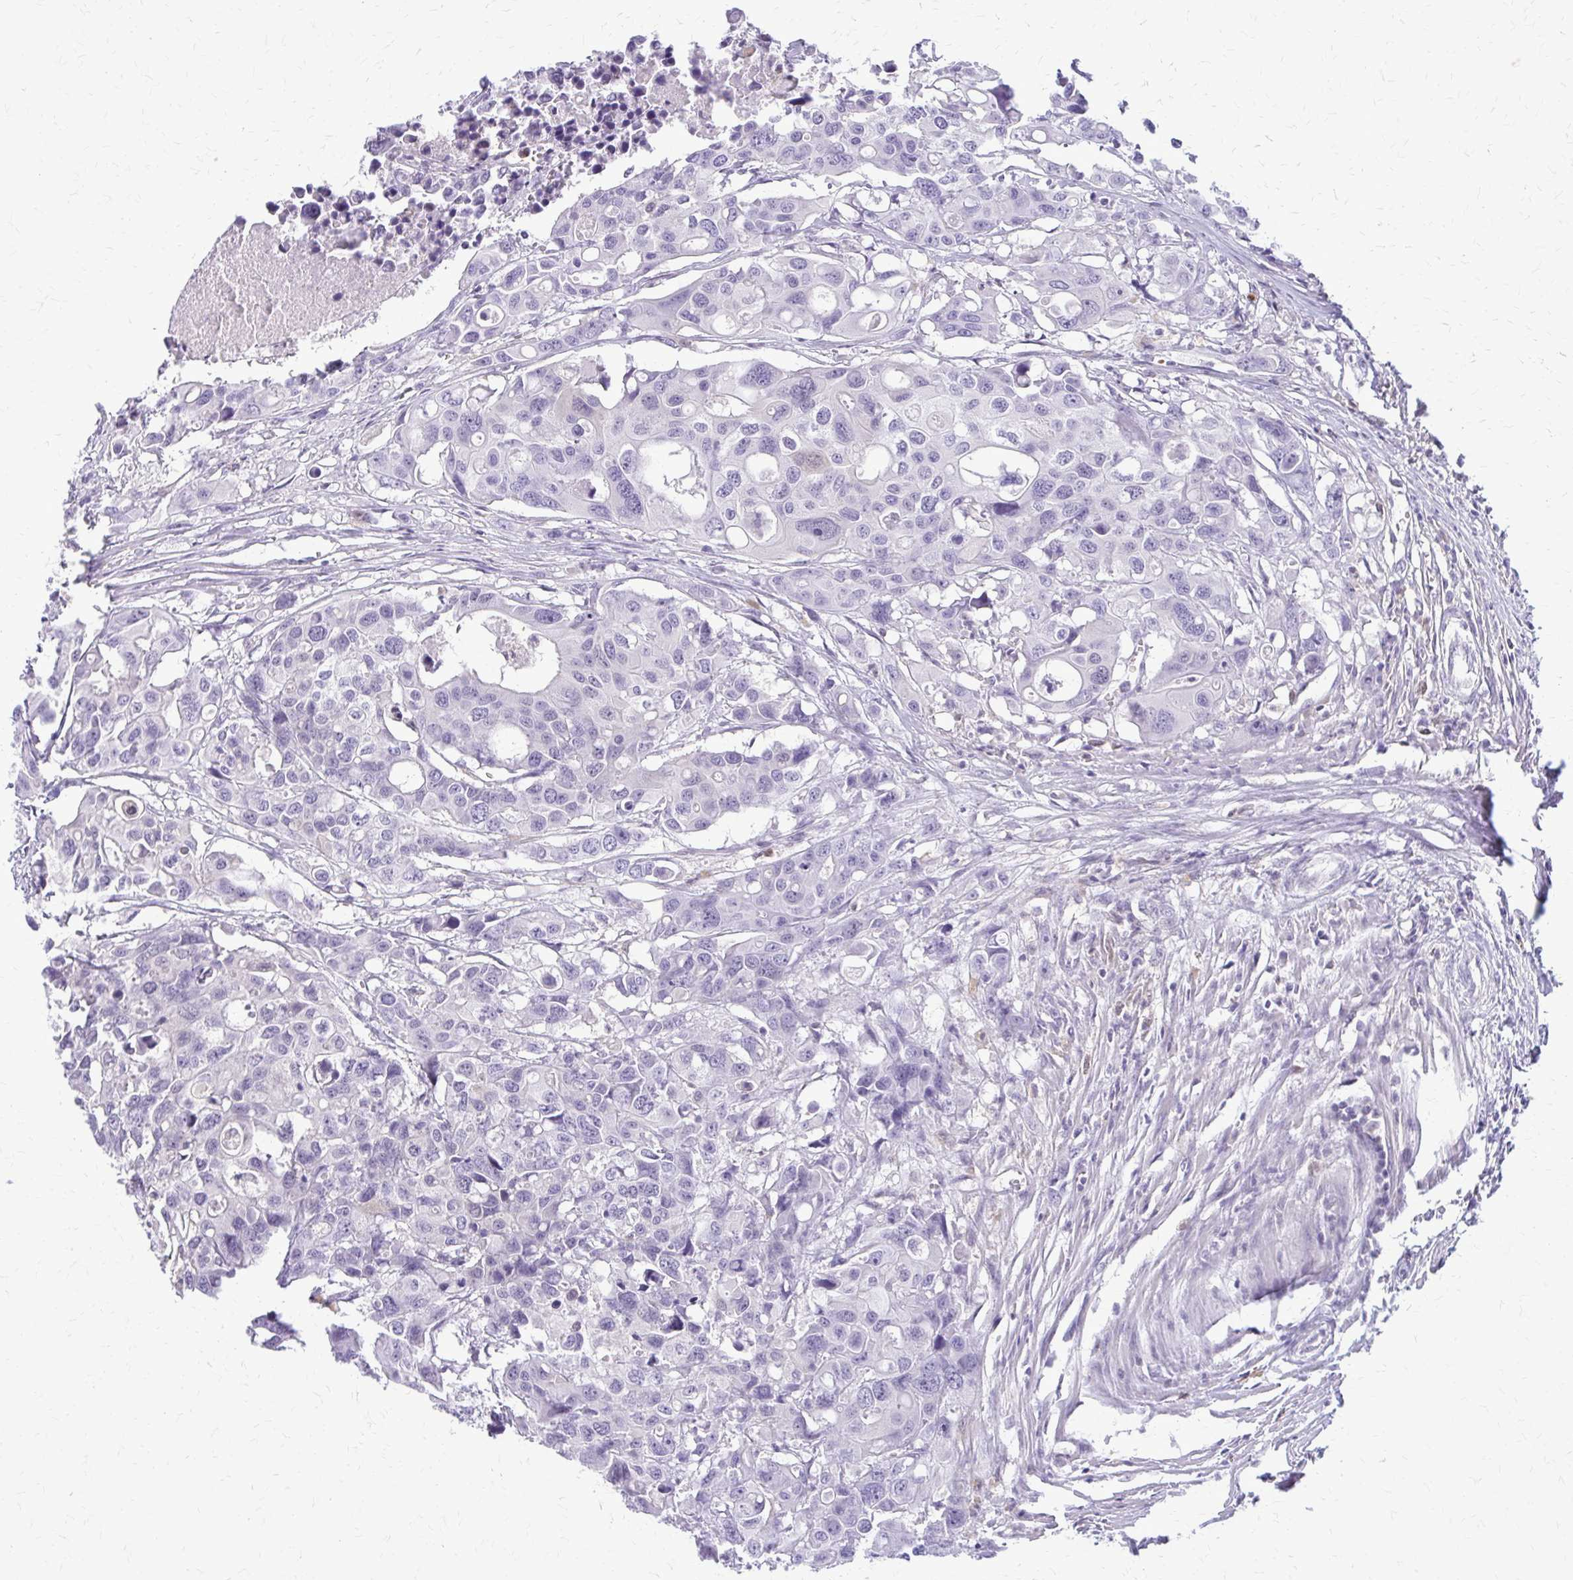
{"staining": {"intensity": "negative", "quantity": "none", "location": "none"}, "tissue": "colorectal cancer", "cell_type": "Tumor cells", "image_type": "cancer", "snomed": [{"axis": "morphology", "description": "Adenocarcinoma, NOS"}, {"axis": "topography", "description": "Colon"}], "caption": "High magnification brightfield microscopy of adenocarcinoma (colorectal) stained with DAB (3,3'-diaminobenzidine) (brown) and counterstained with hematoxylin (blue): tumor cells show no significant positivity.", "gene": "GLRX", "patient": {"sex": "male", "age": 77}}